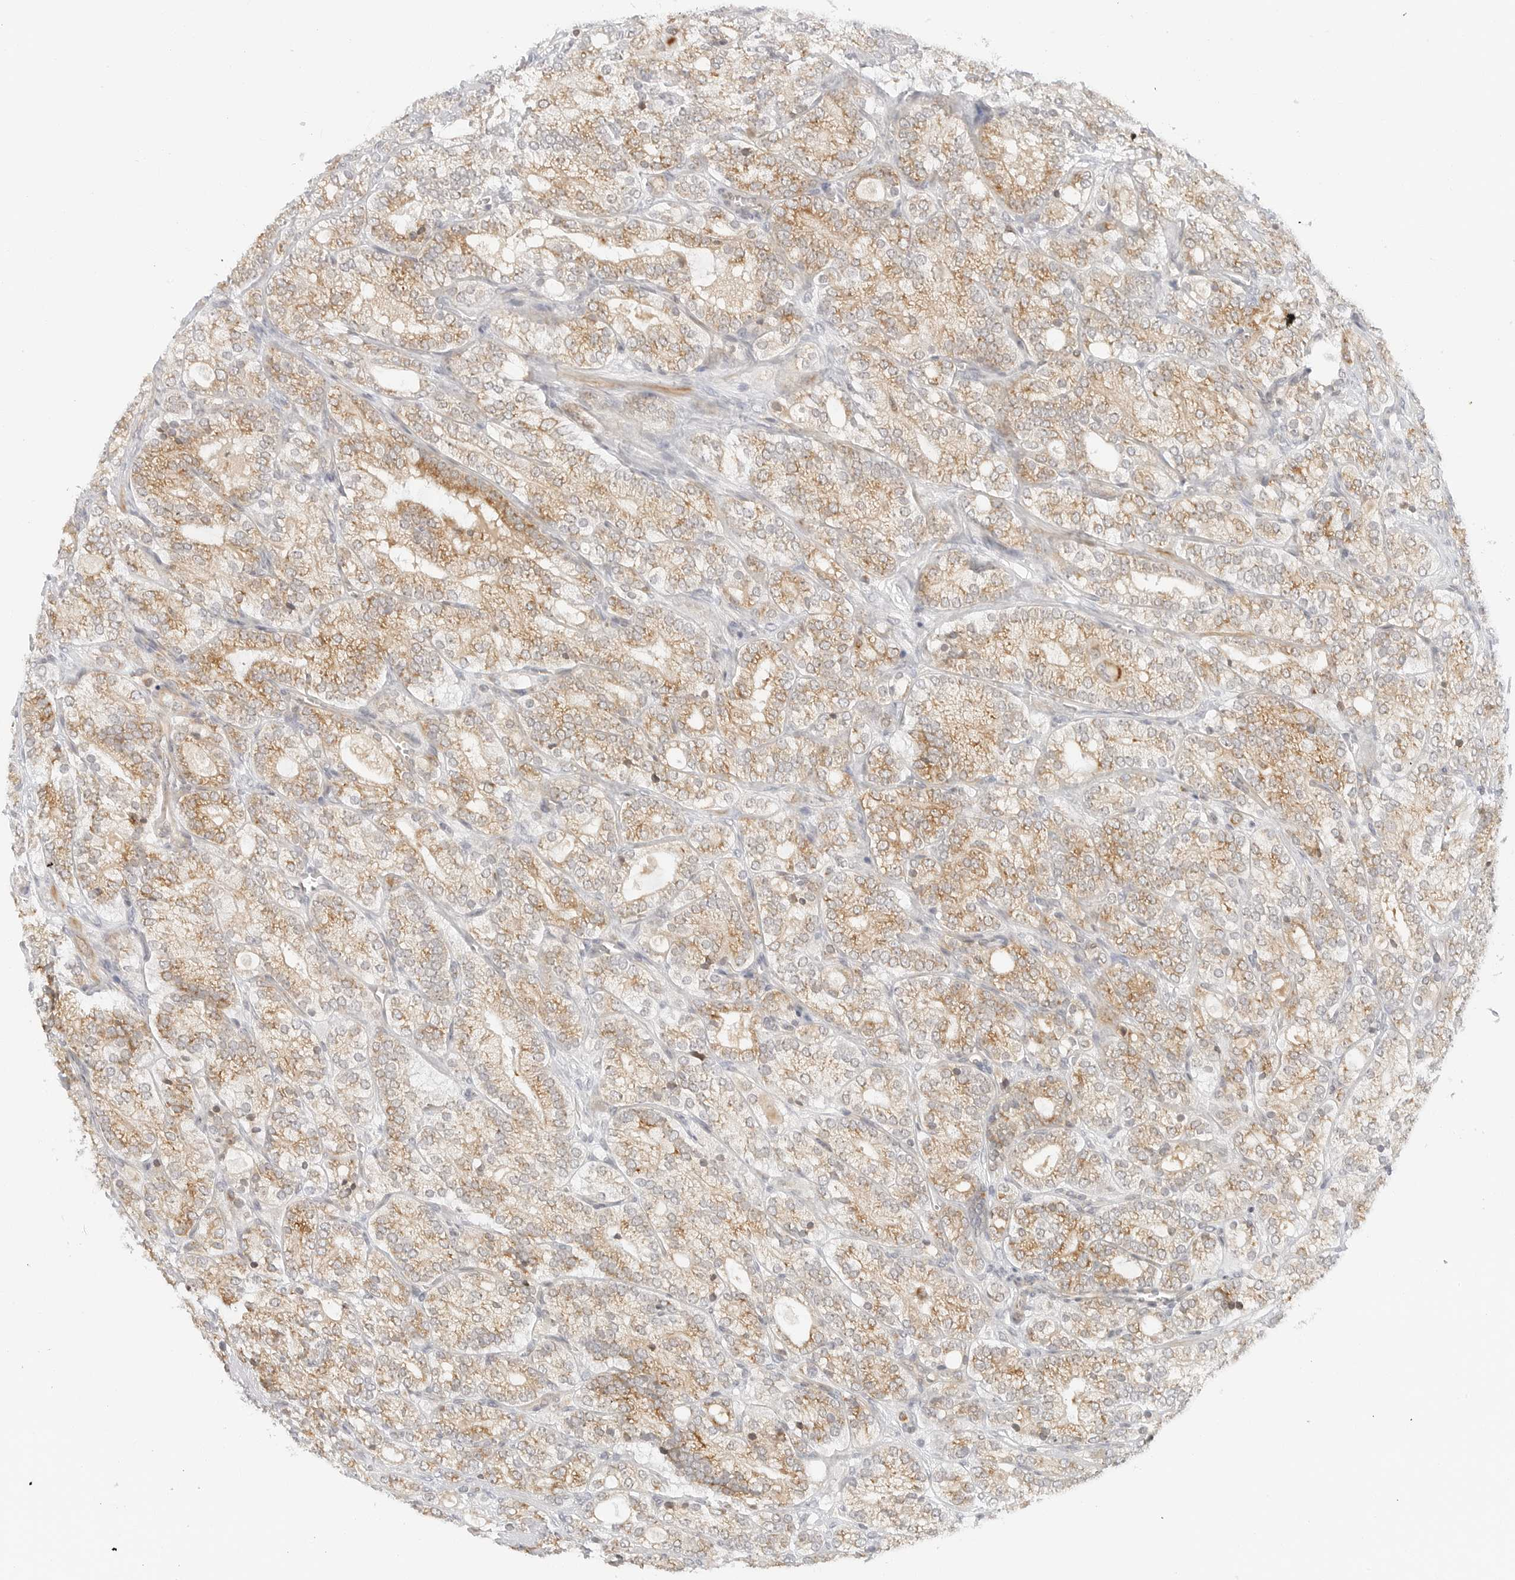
{"staining": {"intensity": "moderate", "quantity": ">75%", "location": "cytoplasmic/membranous"}, "tissue": "prostate cancer", "cell_type": "Tumor cells", "image_type": "cancer", "snomed": [{"axis": "morphology", "description": "Adenocarcinoma, High grade"}, {"axis": "topography", "description": "Prostate"}], "caption": "Brown immunohistochemical staining in prostate cancer (adenocarcinoma (high-grade)) demonstrates moderate cytoplasmic/membranous staining in approximately >75% of tumor cells.", "gene": "DYRK4", "patient": {"sex": "male", "age": 57}}